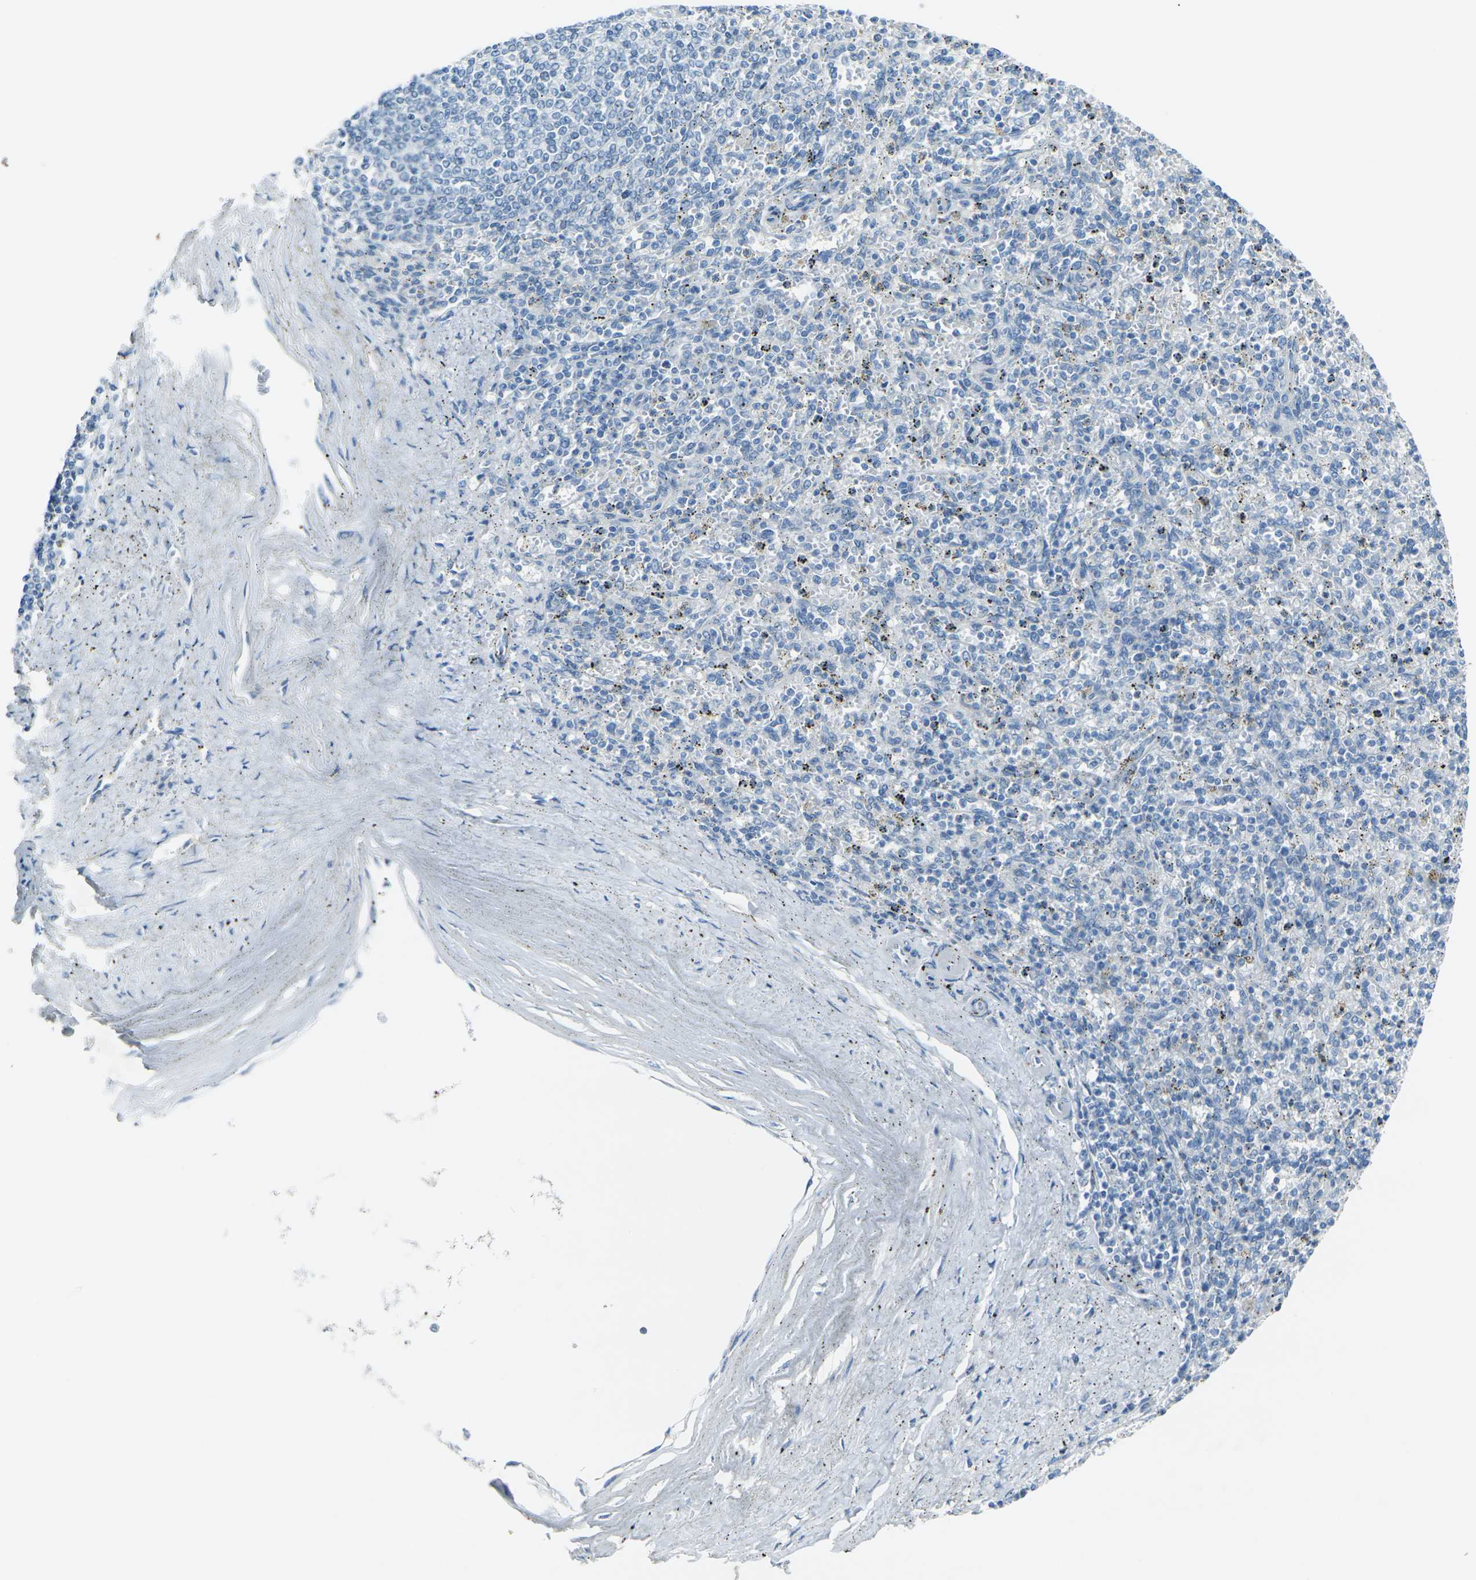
{"staining": {"intensity": "negative", "quantity": "none", "location": "none"}, "tissue": "spleen", "cell_type": "Cells in red pulp", "image_type": "normal", "snomed": [{"axis": "morphology", "description": "Normal tissue, NOS"}, {"axis": "topography", "description": "Spleen"}], "caption": "A histopathology image of human spleen is negative for staining in cells in red pulp. The staining is performed using DAB brown chromogen with nuclei counter-stained in using hematoxylin.", "gene": "ANKRD46", "patient": {"sex": "male", "age": 72}}